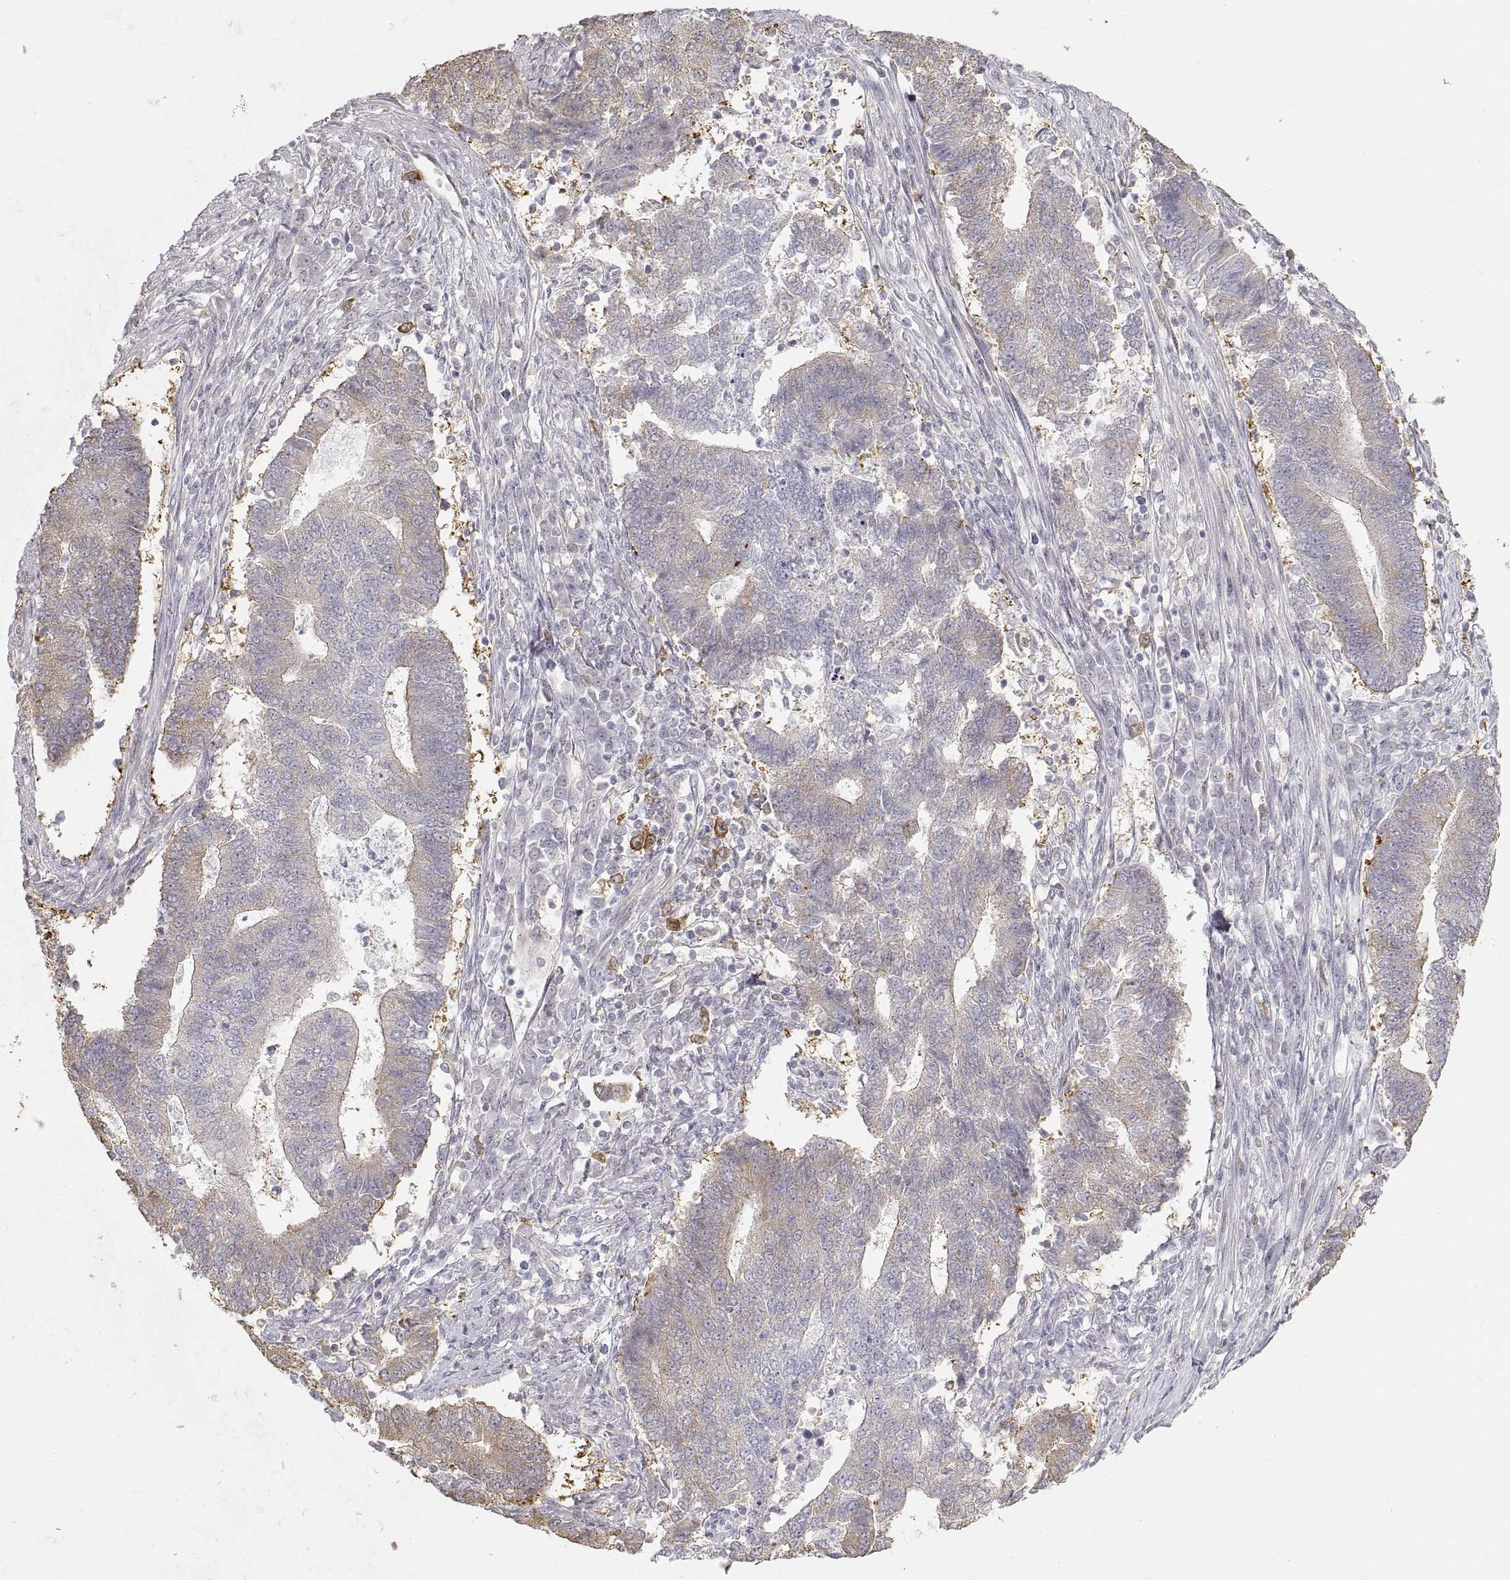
{"staining": {"intensity": "moderate", "quantity": "<25%", "location": "cytoplasmic/membranous"}, "tissue": "endometrial cancer", "cell_type": "Tumor cells", "image_type": "cancer", "snomed": [{"axis": "morphology", "description": "Adenocarcinoma, NOS"}, {"axis": "topography", "description": "Uterus"}, {"axis": "topography", "description": "Endometrium"}], "caption": "The image shows a brown stain indicating the presence of a protein in the cytoplasmic/membranous of tumor cells in endometrial adenocarcinoma.", "gene": "HSP90AB1", "patient": {"sex": "female", "age": 54}}